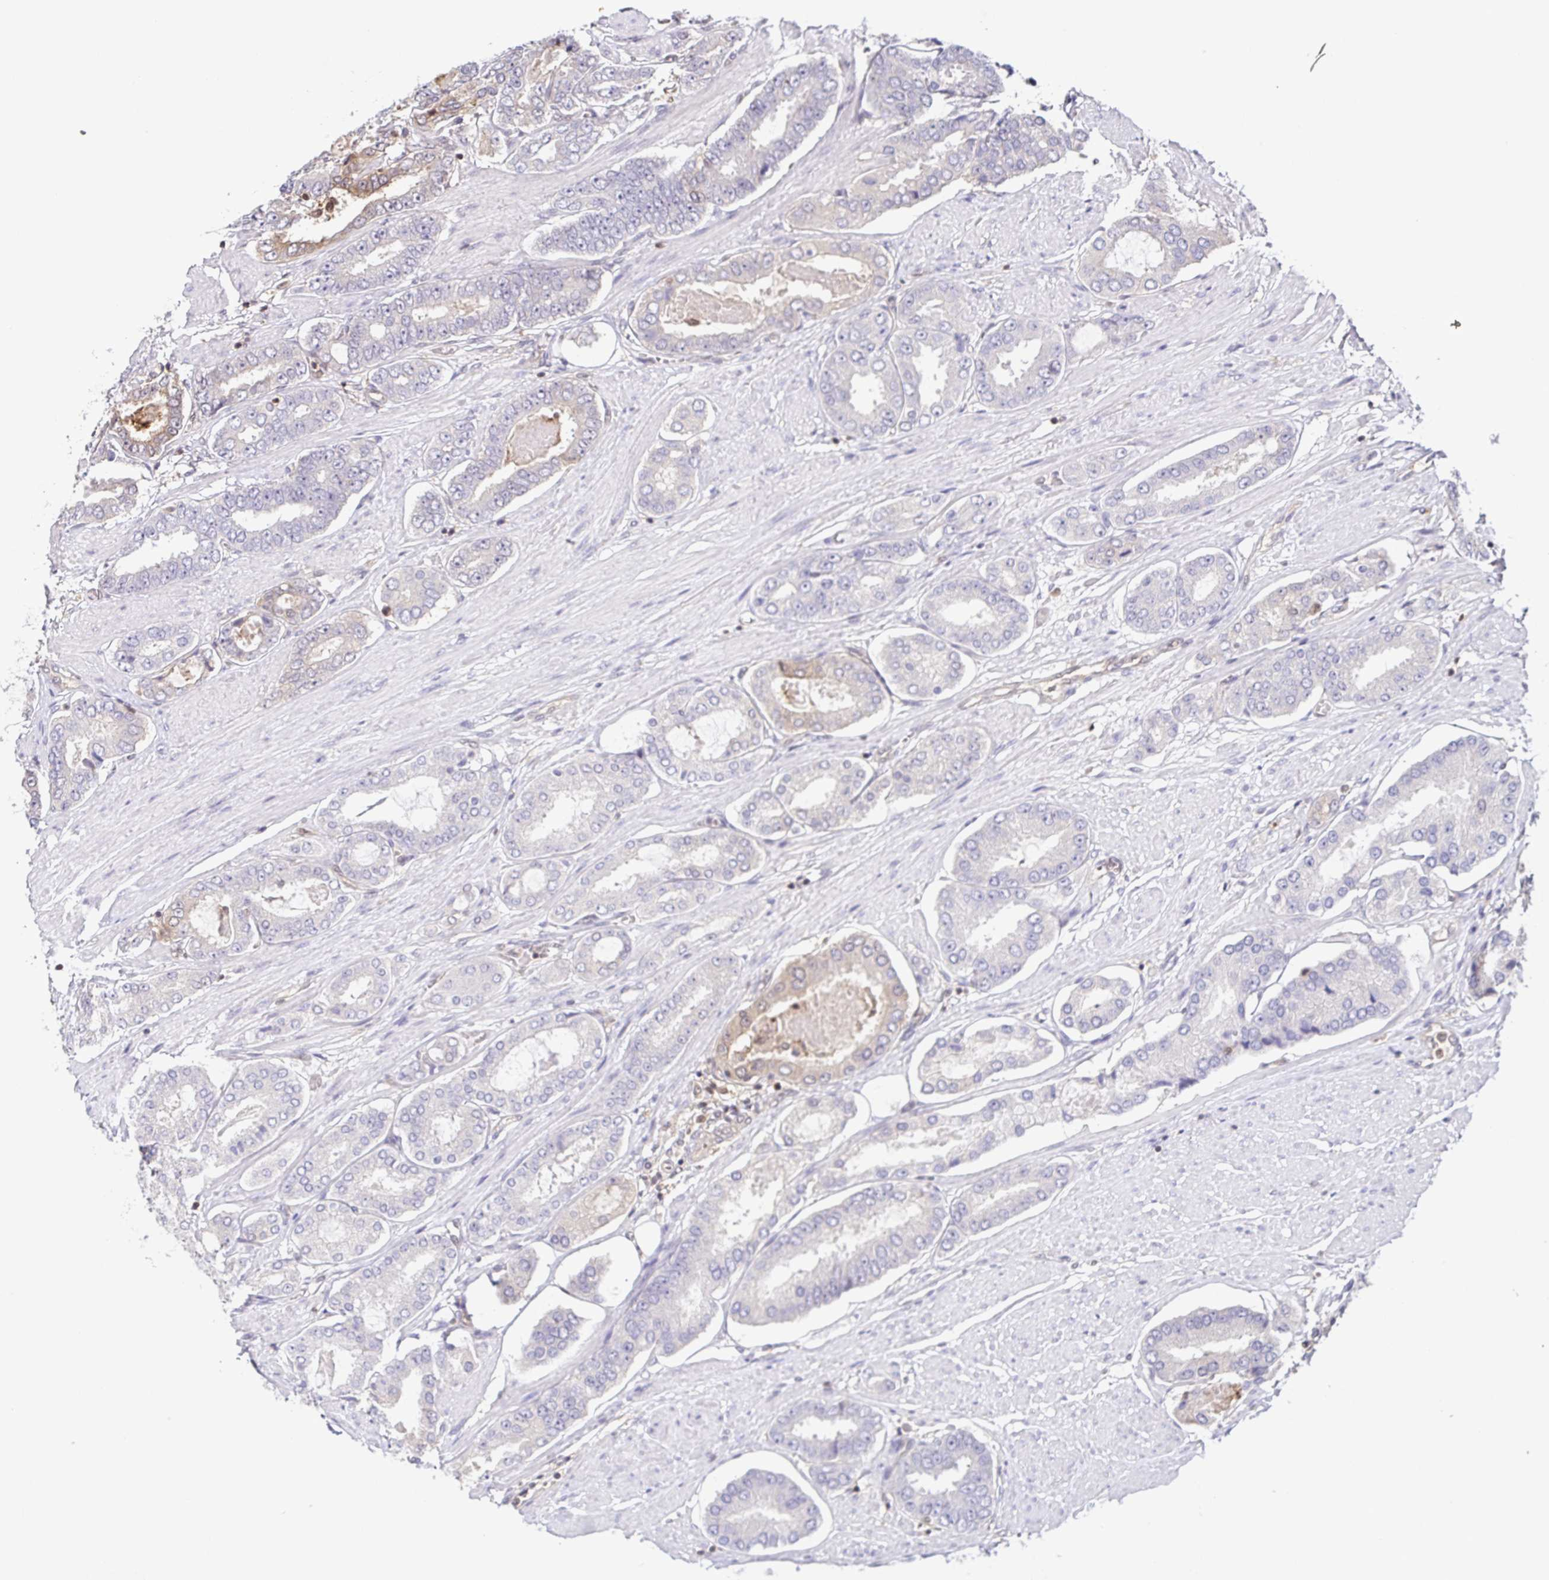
{"staining": {"intensity": "weak", "quantity": "<25%", "location": "cytoplasmic/membranous,nuclear"}, "tissue": "prostate cancer", "cell_type": "Tumor cells", "image_type": "cancer", "snomed": [{"axis": "morphology", "description": "Adenocarcinoma, High grade"}, {"axis": "topography", "description": "Prostate"}], "caption": "This is an immunohistochemistry image of prostate cancer. There is no staining in tumor cells.", "gene": "PSMB9", "patient": {"sex": "male", "age": 63}}